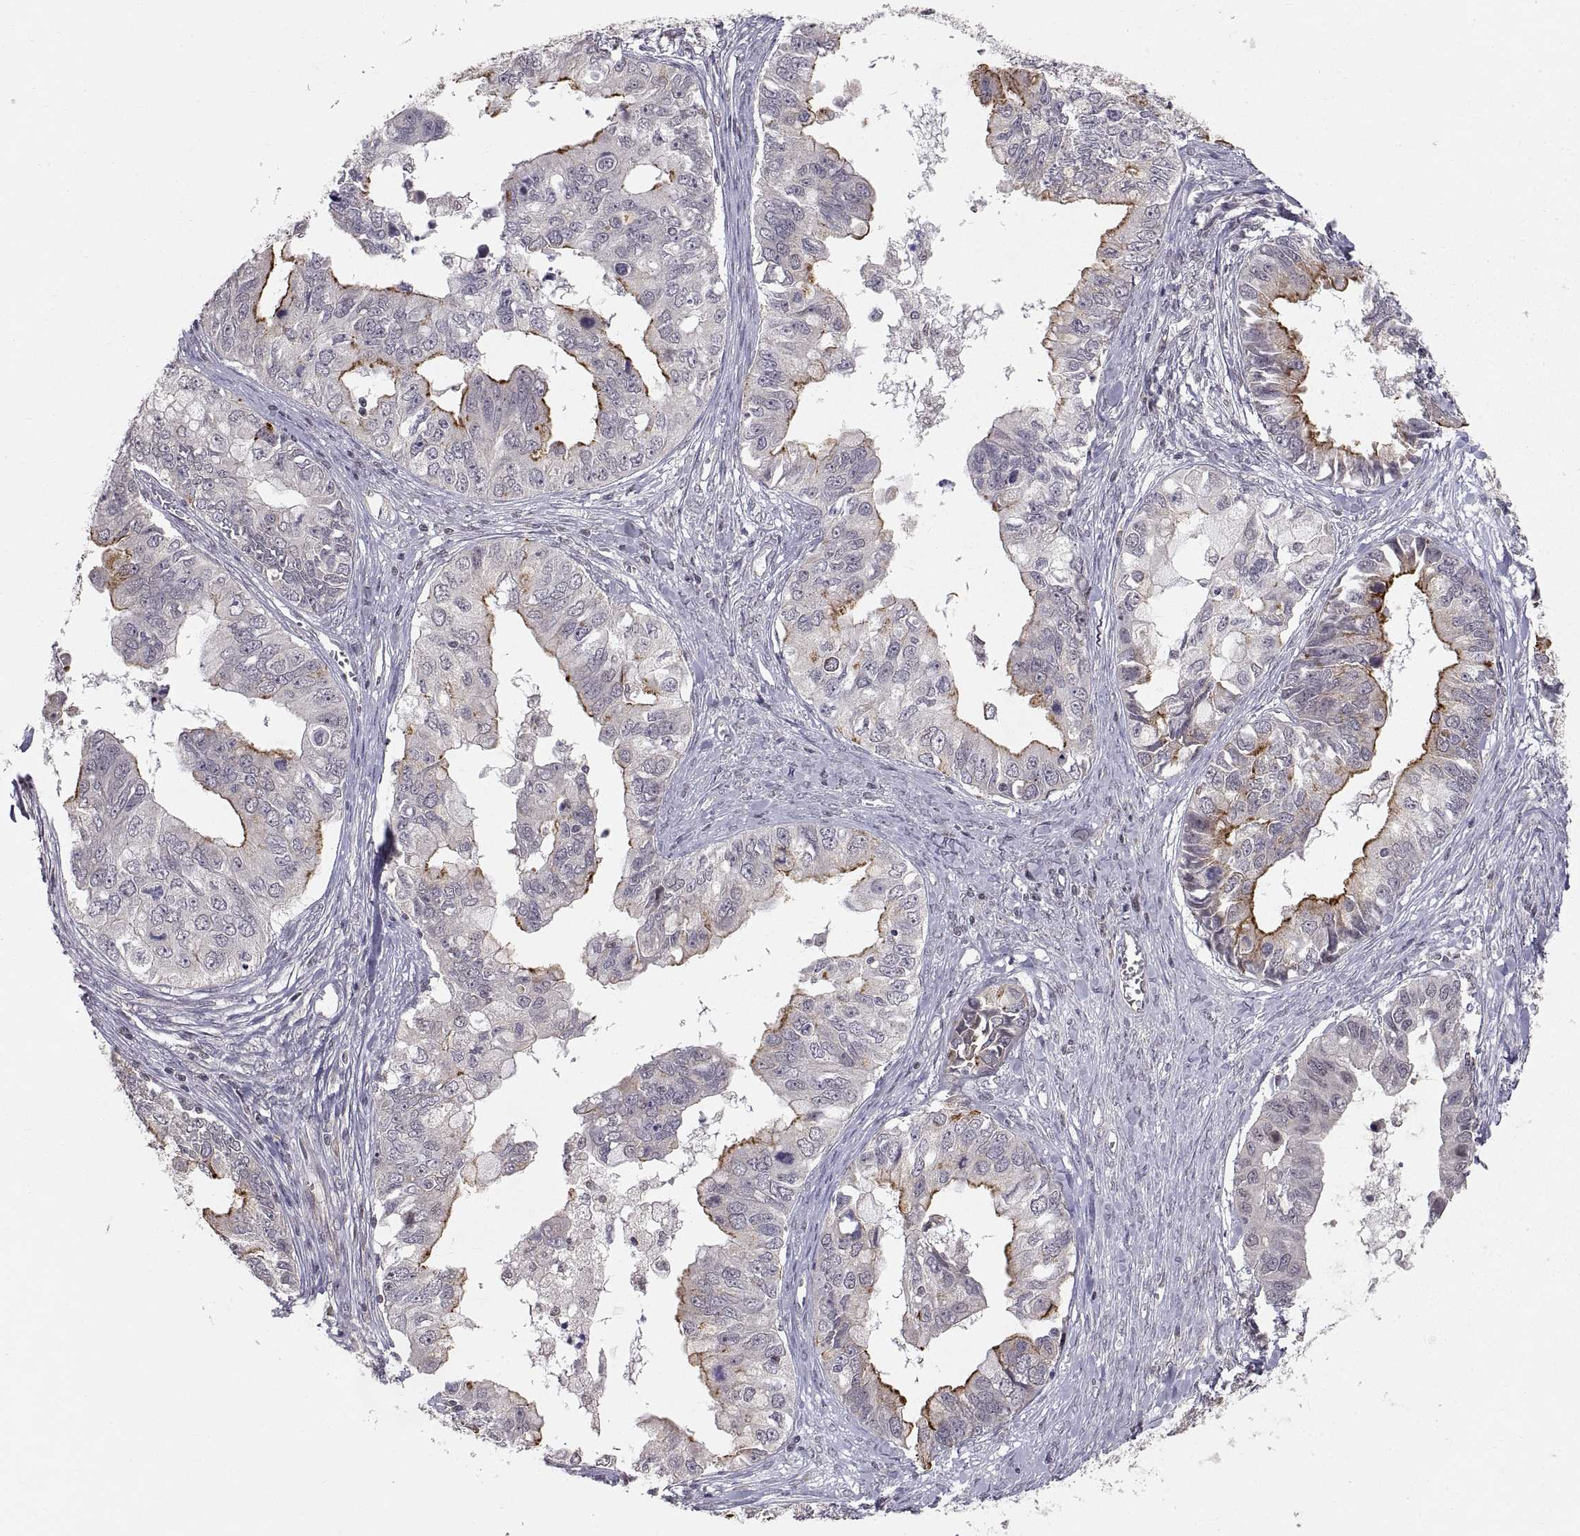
{"staining": {"intensity": "strong", "quantity": "<25%", "location": "cytoplasmic/membranous"}, "tissue": "ovarian cancer", "cell_type": "Tumor cells", "image_type": "cancer", "snomed": [{"axis": "morphology", "description": "Cystadenocarcinoma, mucinous, NOS"}, {"axis": "topography", "description": "Ovary"}], "caption": "A brown stain labels strong cytoplasmic/membranous positivity of a protein in human mucinous cystadenocarcinoma (ovarian) tumor cells.", "gene": "ABL2", "patient": {"sex": "female", "age": 76}}